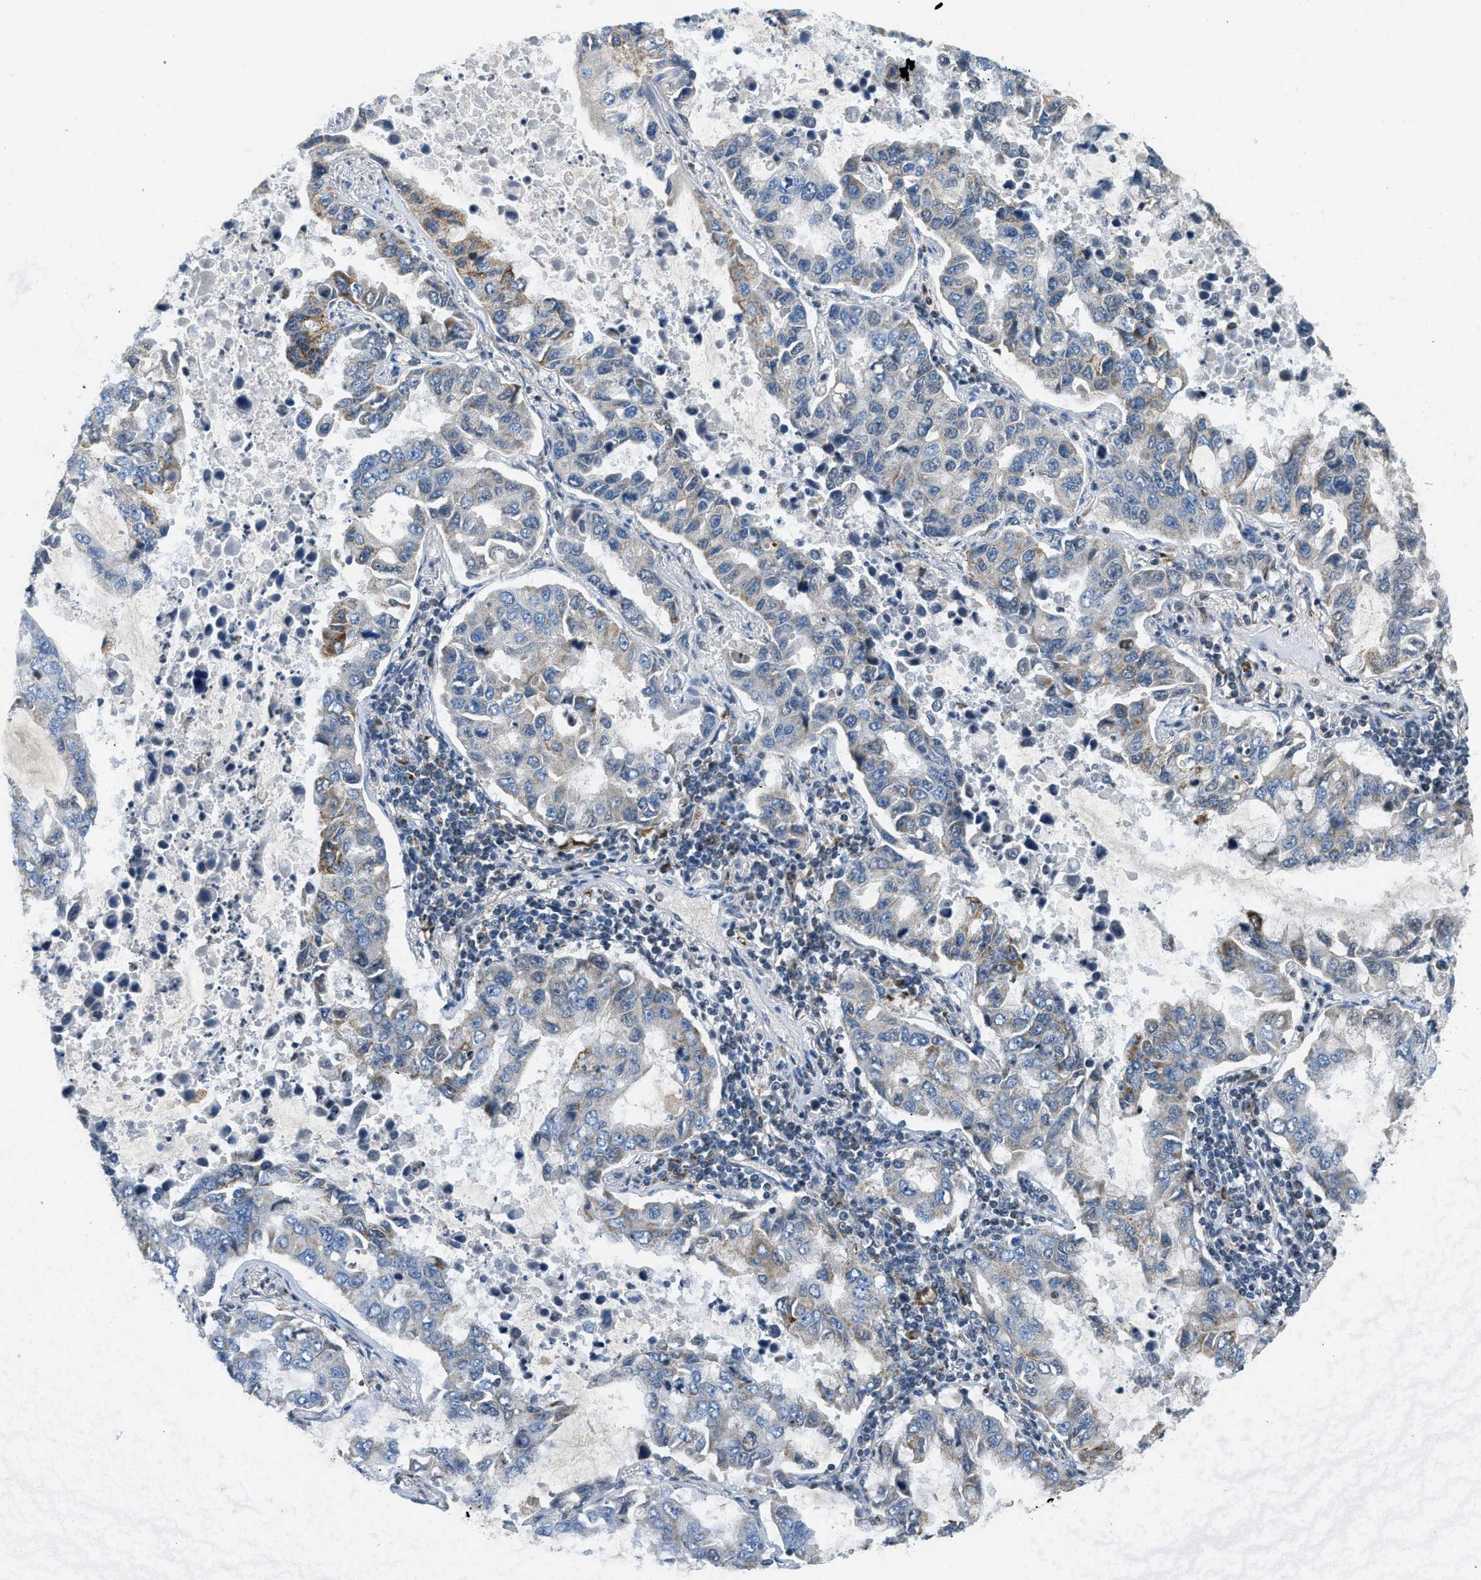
{"staining": {"intensity": "moderate", "quantity": "<25%", "location": "cytoplasmic/membranous"}, "tissue": "lung cancer", "cell_type": "Tumor cells", "image_type": "cancer", "snomed": [{"axis": "morphology", "description": "Adenocarcinoma, NOS"}, {"axis": "topography", "description": "Lung"}], "caption": "A brown stain highlights moderate cytoplasmic/membranous positivity of a protein in lung cancer (adenocarcinoma) tumor cells. The protein is stained brown, and the nuclei are stained in blue (DAB IHC with brightfield microscopy, high magnification).", "gene": "ACADVL", "patient": {"sex": "male", "age": 64}}